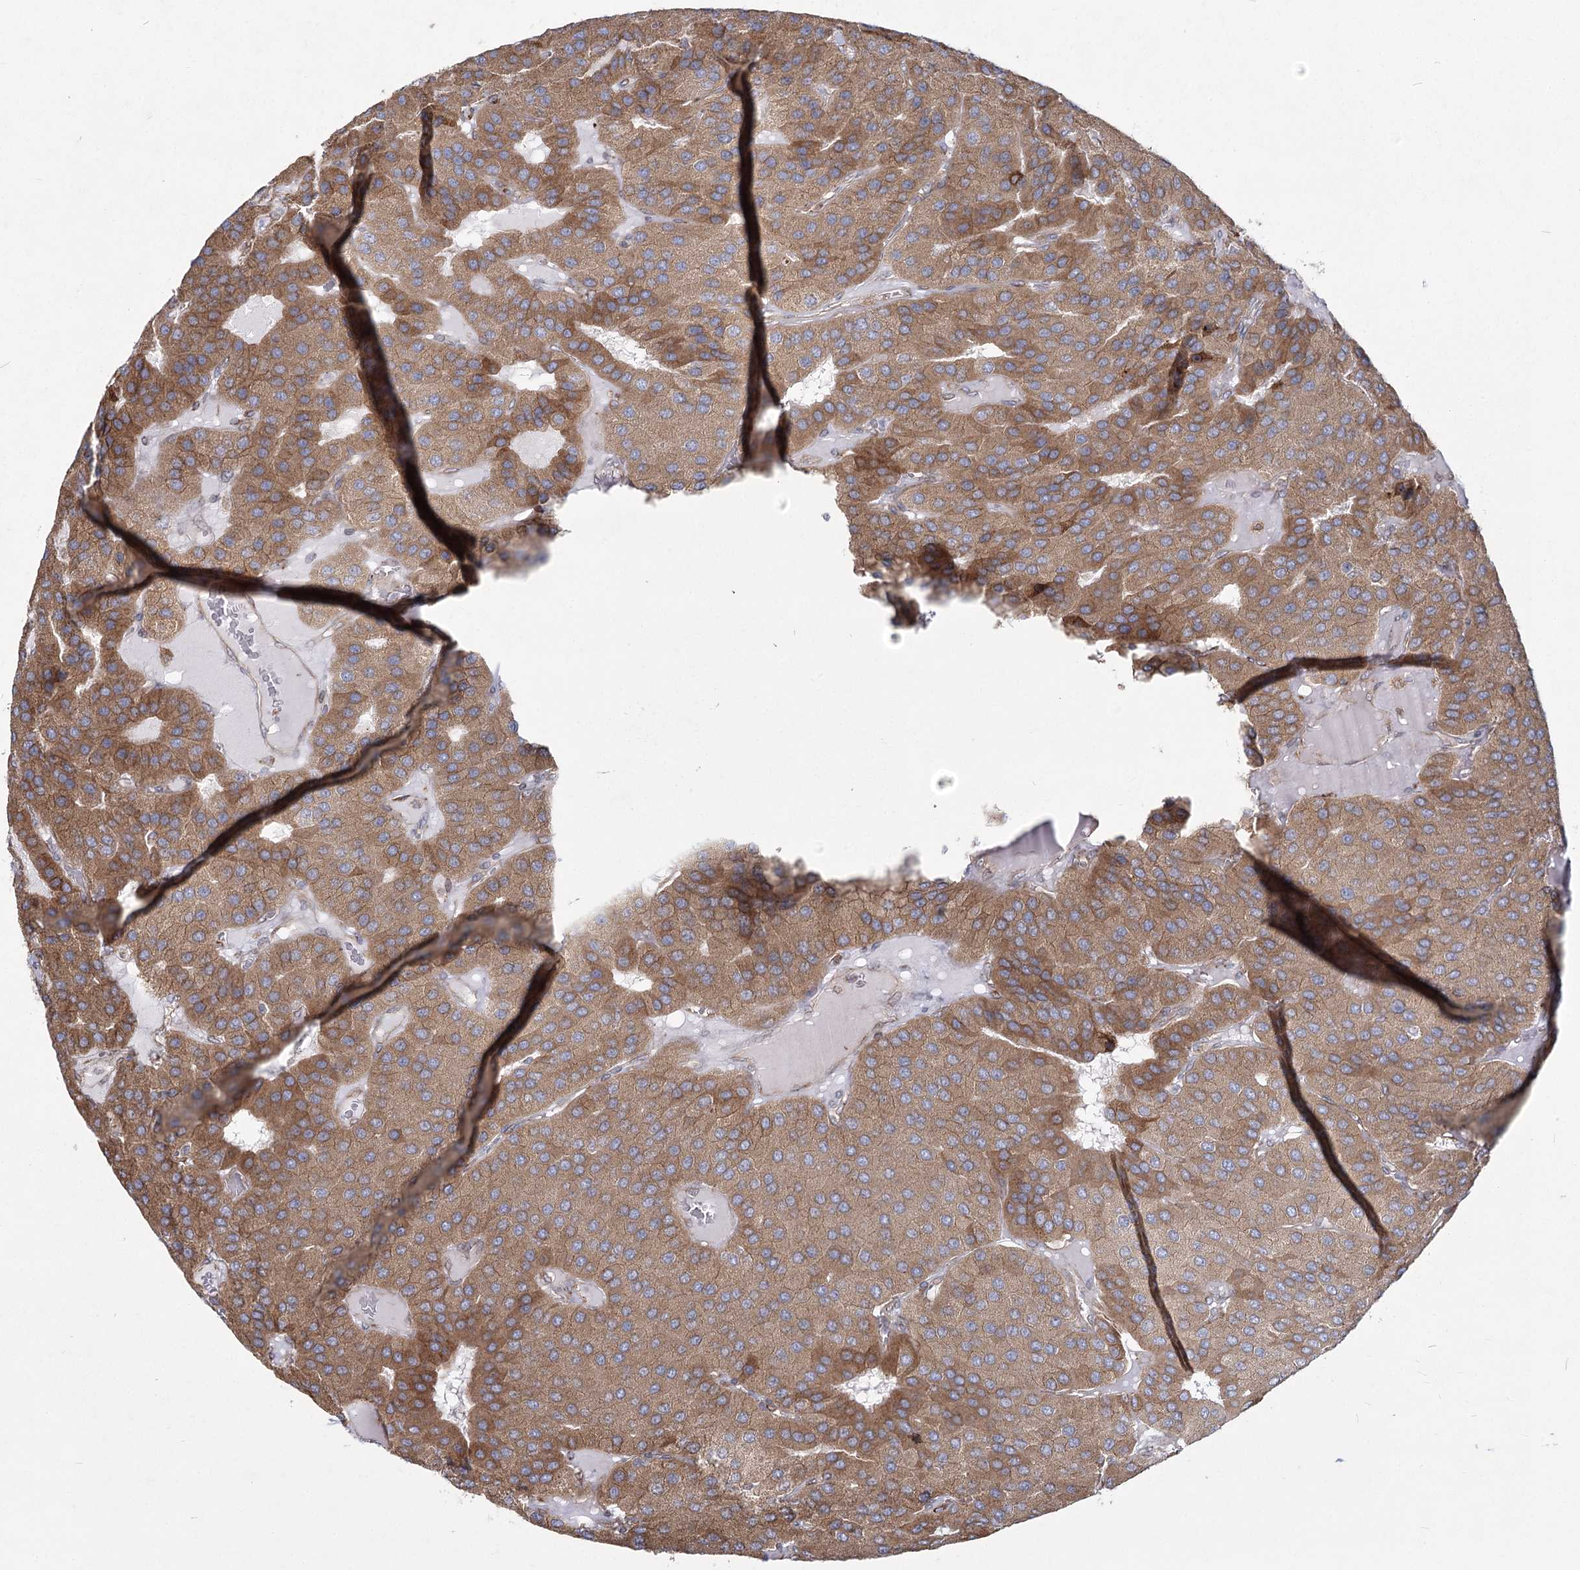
{"staining": {"intensity": "moderate", "quantity": ">75%", "location": "cytoplasmic/membranous"}, "tissue": "parathyroid gland", "cell_type": "Glandular cells", "image_type": "normal", "snomed": [{"axis": "morphology", "description": "Normal tissue, NOS"}, {"axis": "morphology", "description": "Adenoma, NOS"}, {"axis": "topography", "description": "Parathyroid gland"}], "caption": "An immunohistochemistry (IHC) photomicrograph of normal tissue is shown. Protein staining in brown shows moderate cytoplasmic/membranous positivity in parathyroid gland within glandular cells.", "gene": "NHLRC2", "patient": {"sex": "female", "age": 86}}